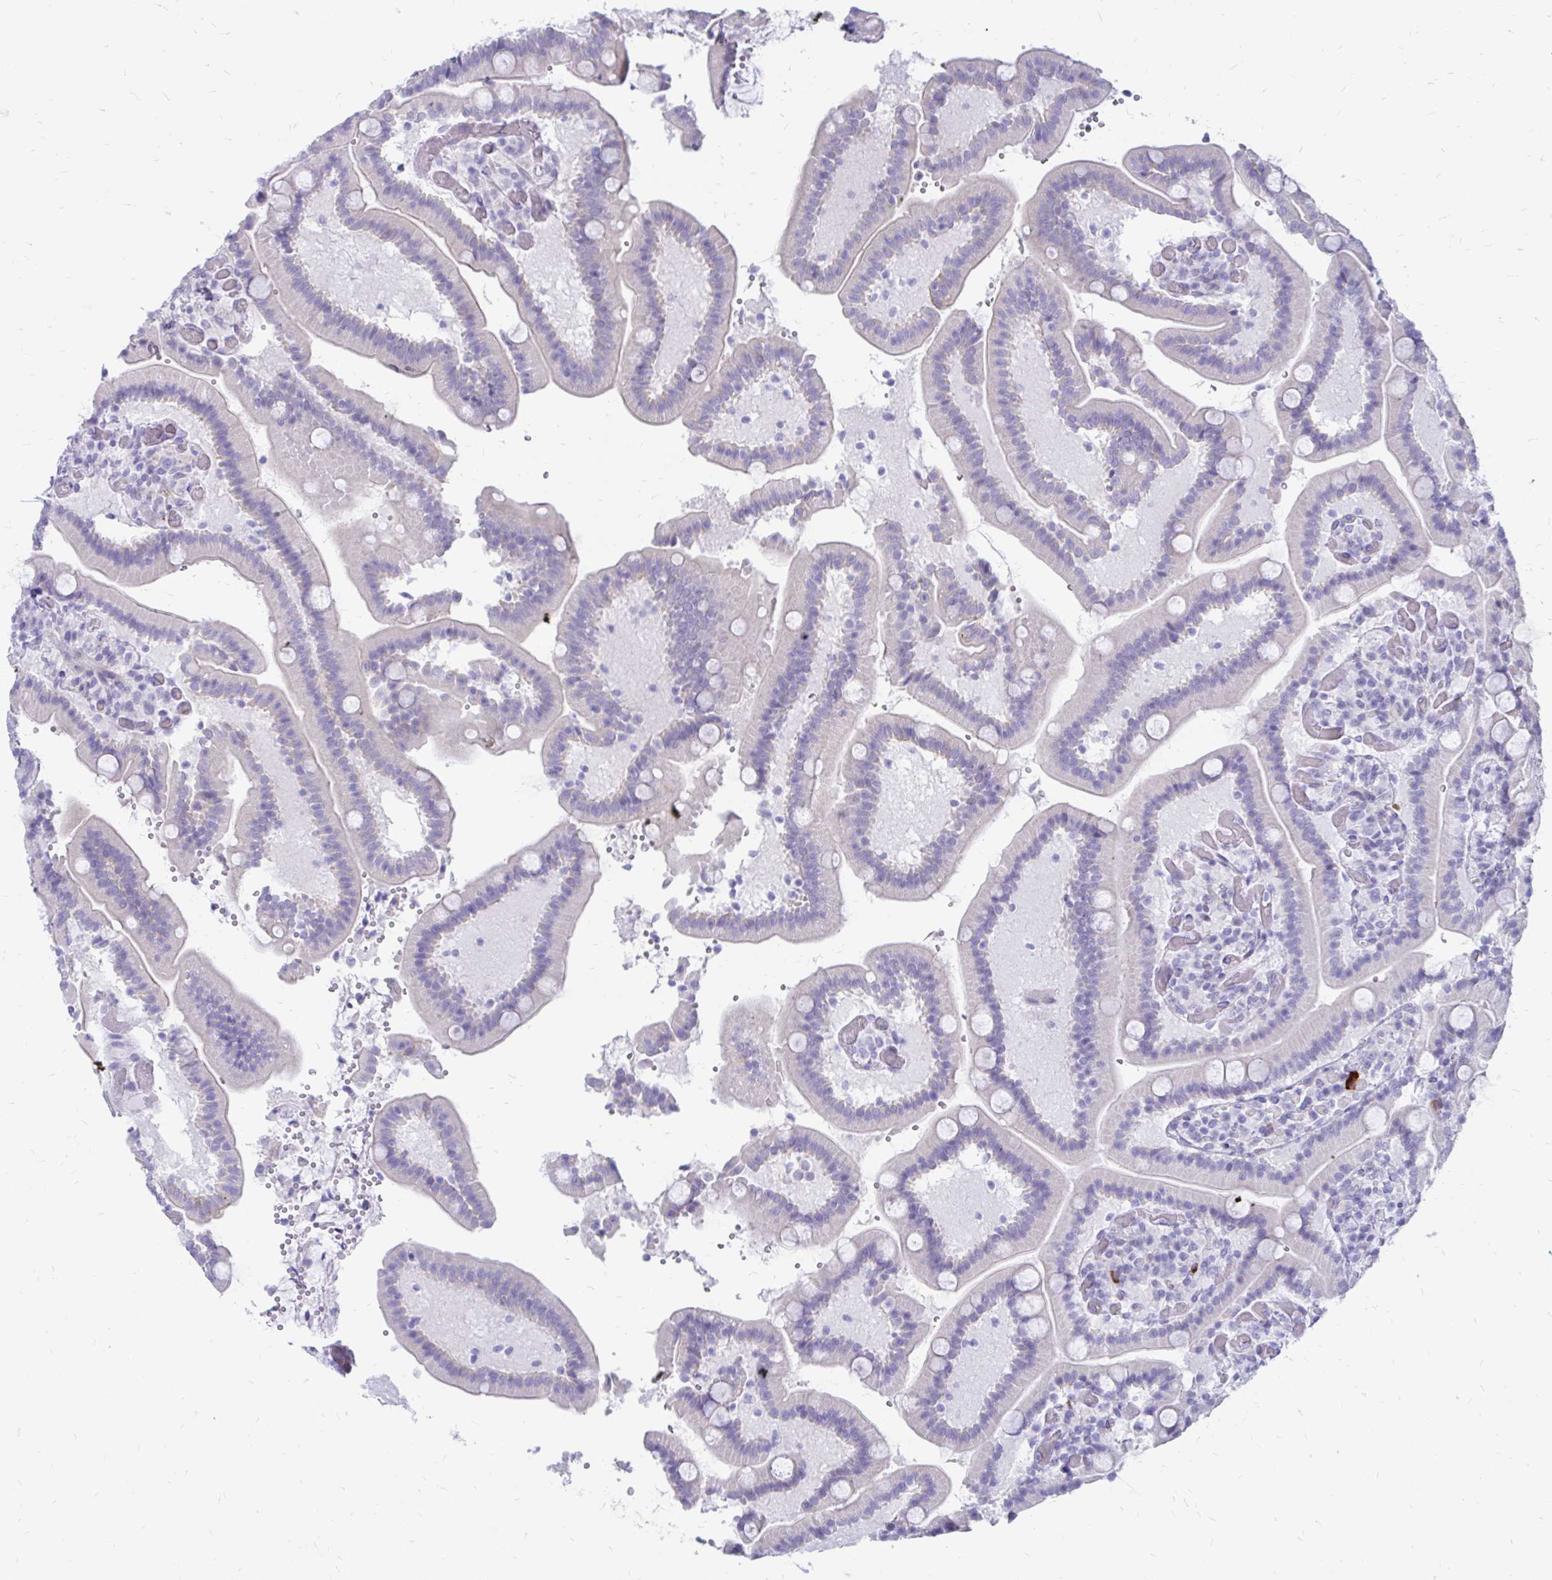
{"staining": {"intensity": "negative", "quantity": "none", "location": "none"}, "tissue": "duodenum", "cell_type": "Glandular cells", "image_type": "normal", "snomed": [{"axis": "morphology", "description": "Normal tissue, NOS"}, {"axis": "topography", "description": "Duodenum"}], "caption": "Duodenum was stained to show a protein in brown. There is no significant expression in glandular cells. (DAB immunohistochemistry (IHC), high magnification).", "gene": "IGSF5", "patient": {"sex": "female", "age": 62}}